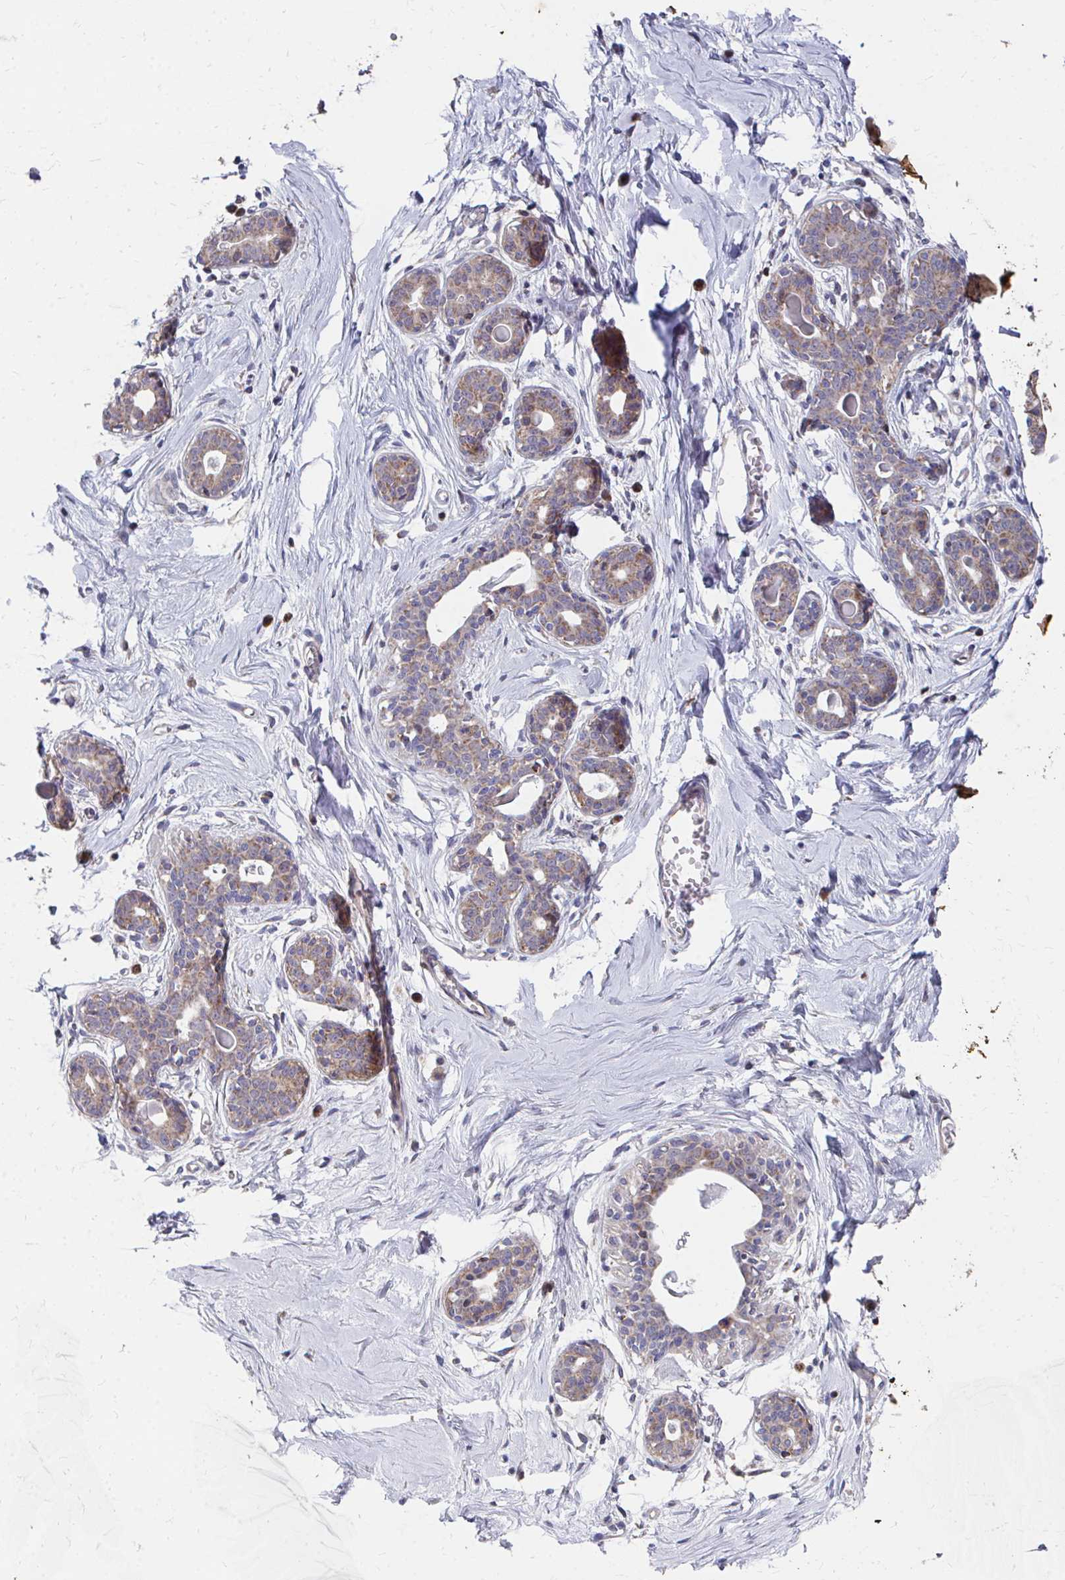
{"staining": {"intensity": "negative", "quantity": "none", "location": "none"}, "tissue": "breast", "cell_type": "Adipocytes", "image_type": "normal", "snomed": [{"axis": "morphology", "description": "Normal tissue, NOS"}, {"axis": "topography", "description": "Breast"}], "caption": "There is no significant expression in adipocytes of breast. Nuclei are stained in blue.", "gene": "PEX3", "patient": {"sex": "female", "age": 45}}